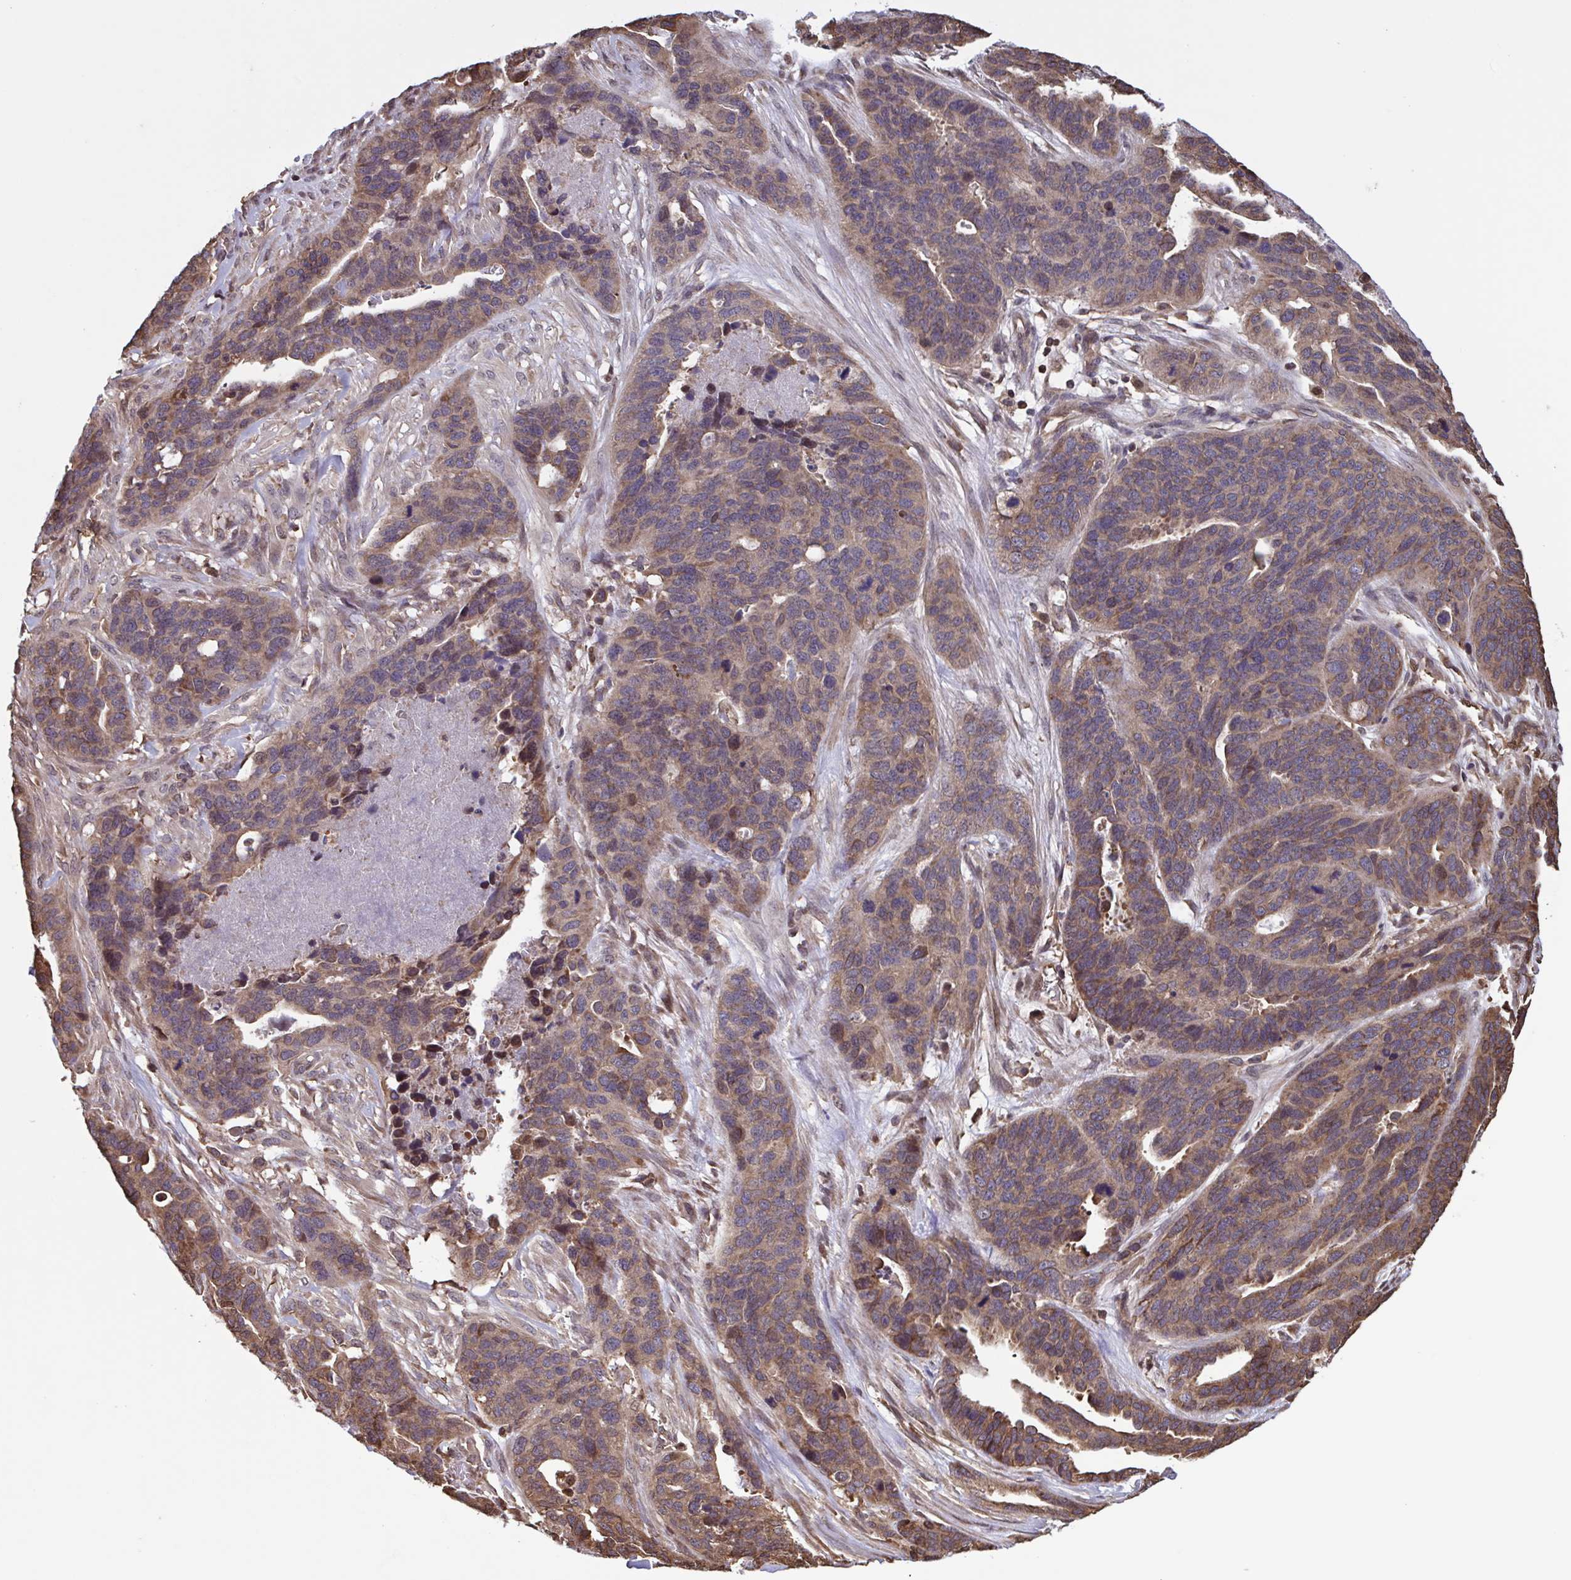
{"staining": {"intensity": "weak", "quantity": ">75%", "location": "cytoplasmic/membranous"}, "tissue": "ovarian cancer", "cell_type": "Tumor cells", "image_type": "cancer", "snomed": [{"axis": "morphology", "description": "Cystadenocarcinoma, serous, NOS"}, {"axis": "topography", "description": "Ovary"}], "caption": "Serous cystadenocarcinoma (ovarian) stained for a protein demonstrates weak cytoplasmic/membranous positivity in tumor cells.", "gene": "SEC63", "patient": {"sex": "female", "age": 64}}